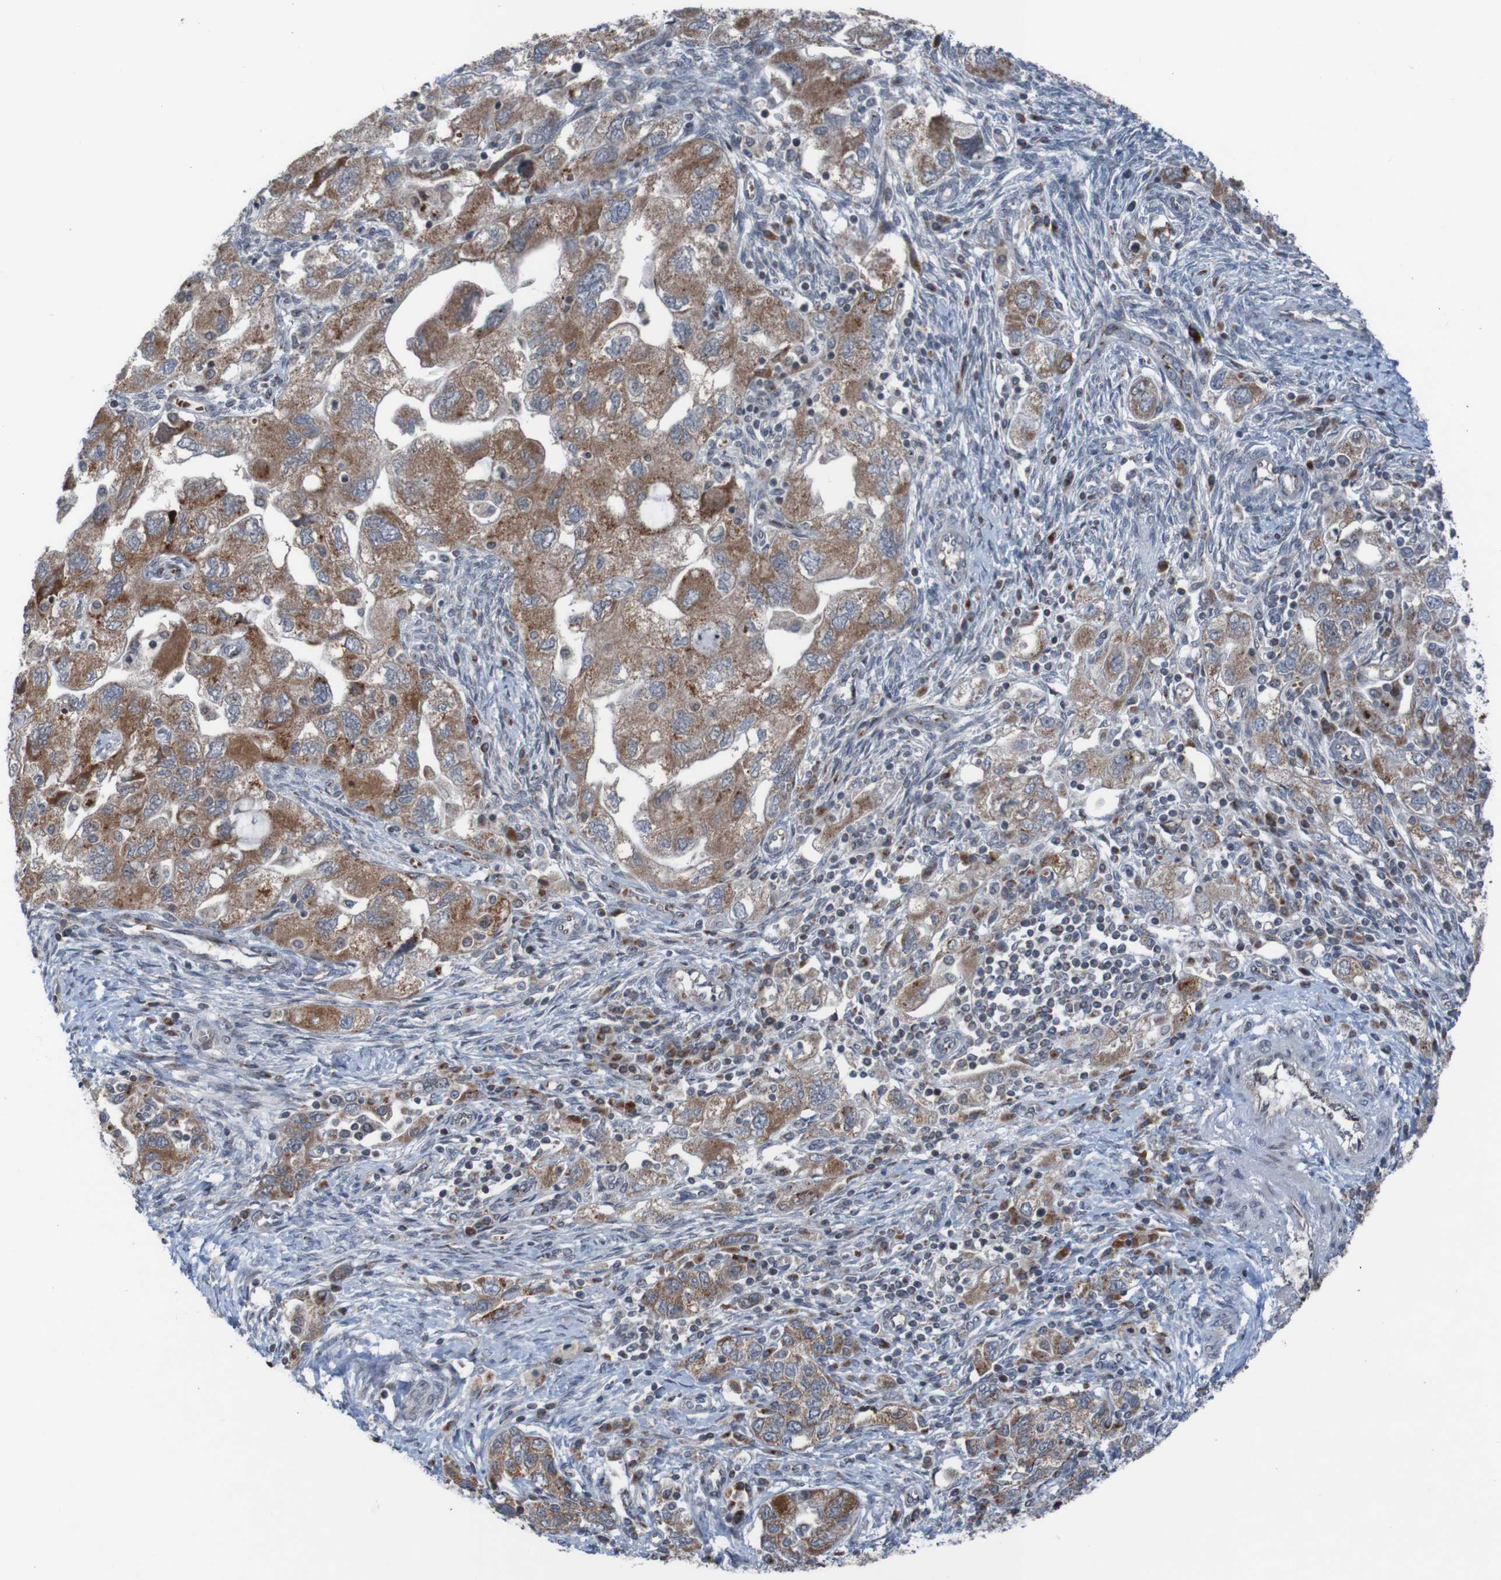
{"staining": {"intensity": "moderate", "quantity": ">75%", "location": "cytoplasmic/membranous"}, "tissue": "ovarian cancer", "cell_type": "Tumor cells", "image_type": "cancer", "snomed": [{"axis": "morphology", "description": "Carcinoma, NOS"}, {"axis": "morphology", "description": "Cystadenocarcinoma, serous, NOS"}, {"axis": "topography", "description": "Ovary"}], "caption": "The micrograph demonstrates staining of ovarian cancer, revealing moderate cytoplasmic/membranous protein expression (brown color) within tumor cells.", "gene": "UNG", "patient": {"sex": "female", "age": 69}}